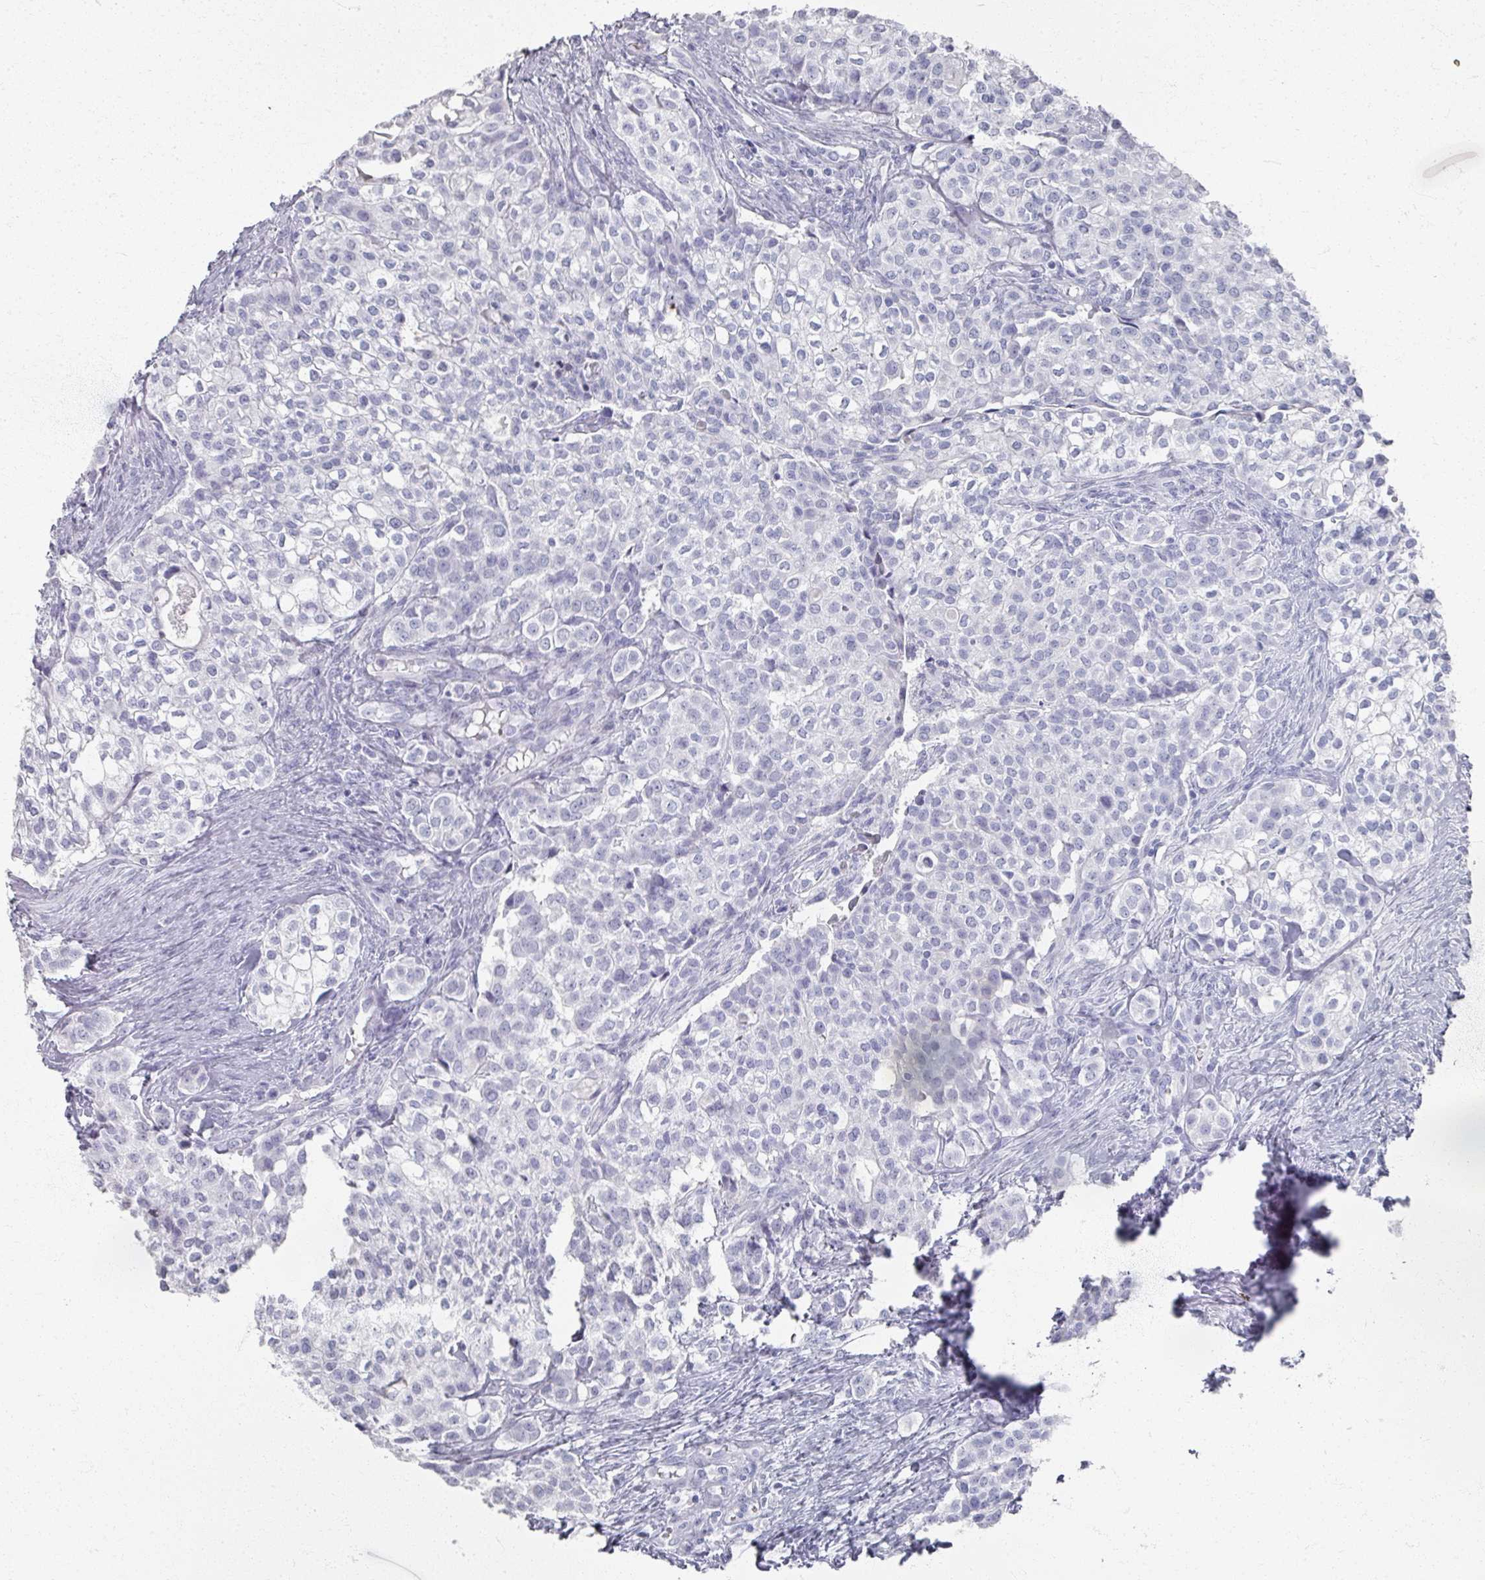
{"staining": {"intensity": "negative", "quantity": "none", "location": "none"}, "tissue": "head and neck cancer", "cell_type": "Tumor cells", "image_type": "cancer", "snomed": [{"axis": "morphology", "description": "Adenocarcinoma, NOS"}, {"axis": "topography", "description": "Head-Neck"}], "caption": "DAB immunohistochemical staining of human head and neck adenocarcinoma reveals no significant positivity in tumor cells.", "gene": "PSKH1", "patient": {"sex": "male", "age": 81}}